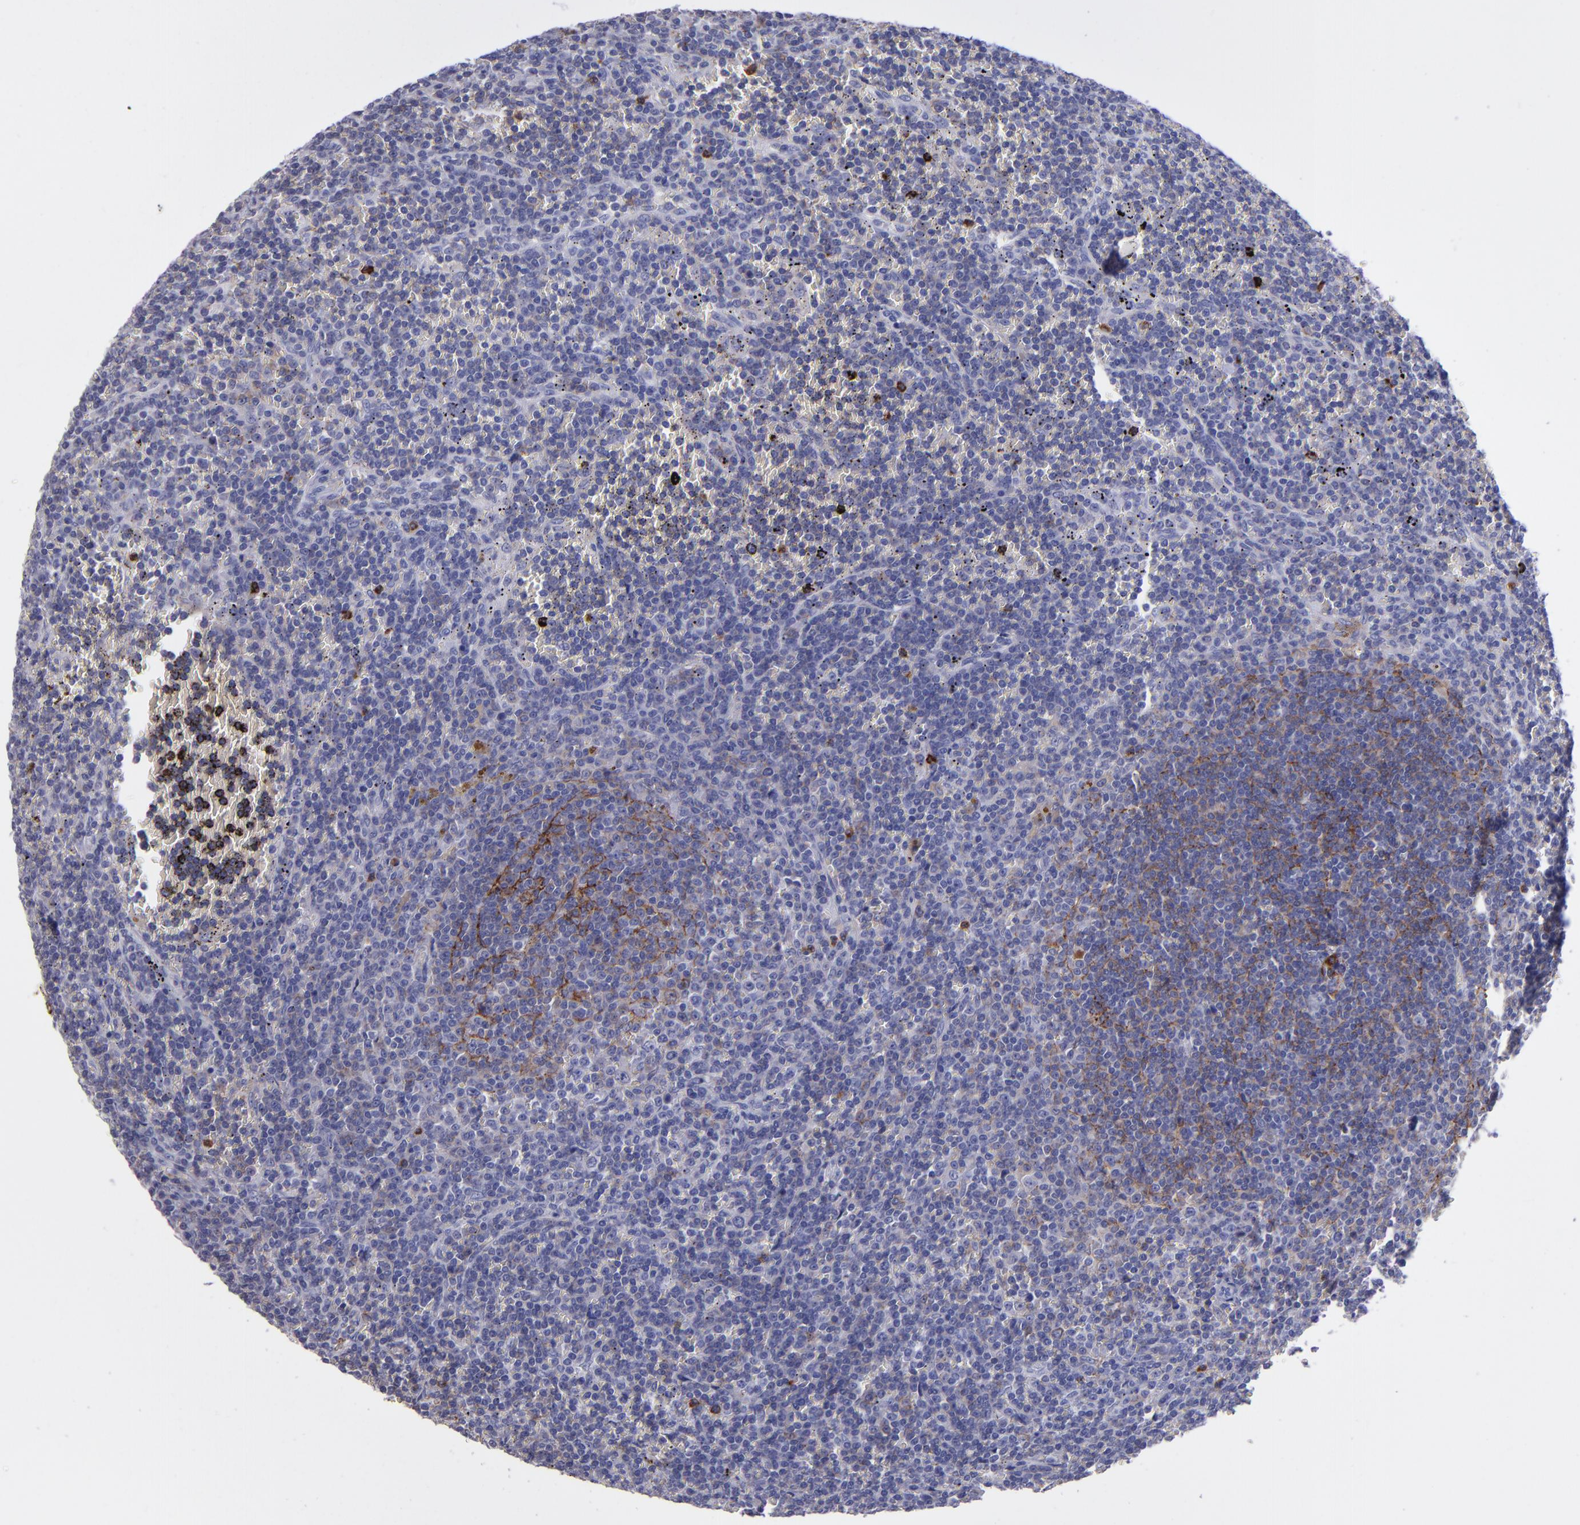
{"staining": {"intensity": "negative", "quantity": "none", "location": "none"}, "tissue": "lymphoma", "cell_type": "Tumor cells", "image_type": "cancer", "snomed": [{"axis": "morphology", "description": "Malignant lymphoma, non-Hodgkin's type, Low grade"}, {"axis": "topography", "description": "Spleen"}], "caption": "Human low-grade malignant lymphoma, non-Hodgkin's type stained for a protein using immunohistochemistry shows no positivity in tumor cells.", "gene": "CR1", "patient": {"sex": "male", "age": 80}}